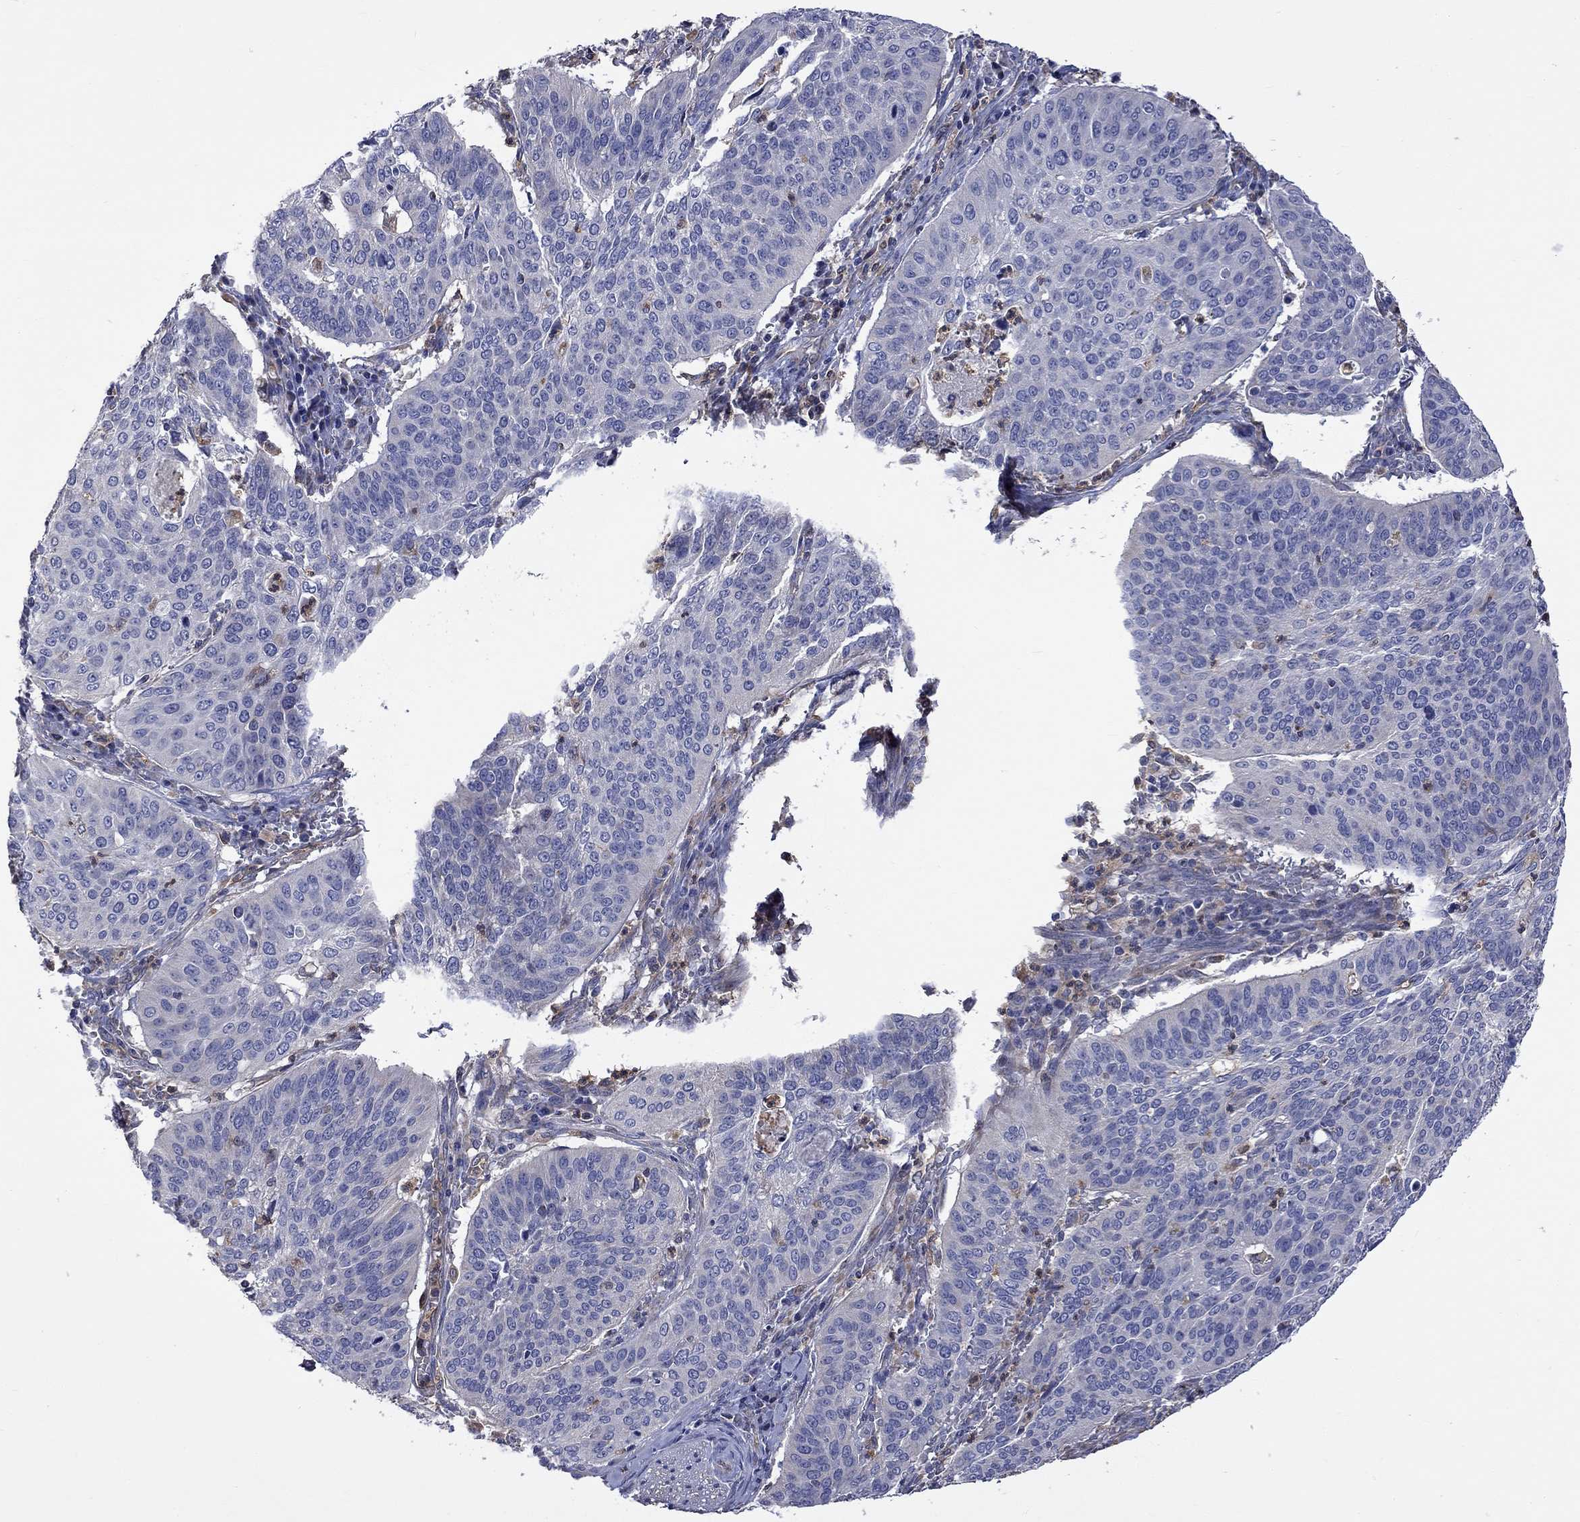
{"staining": {"intensity": "negative", "quantity": "none", "location": "none"}, "tissue": "cervical cancer", "cell_type": "Tumor cells", "image_type": "cancer", "snomed": [{"axis": "morphology", "description": "Normal tissue, NOS"}, {"axis": "morphology", "description": "Squamous cell carcinoma, NOS"}, {"axis": "topography", "description": "Cervix"}], "caption": "IHC of squamous cell carcinoma (cervical) shows no positivity in tumor cells.", "gene": "CAMKK2", "patient": {"sex": "female", "age": 39}}